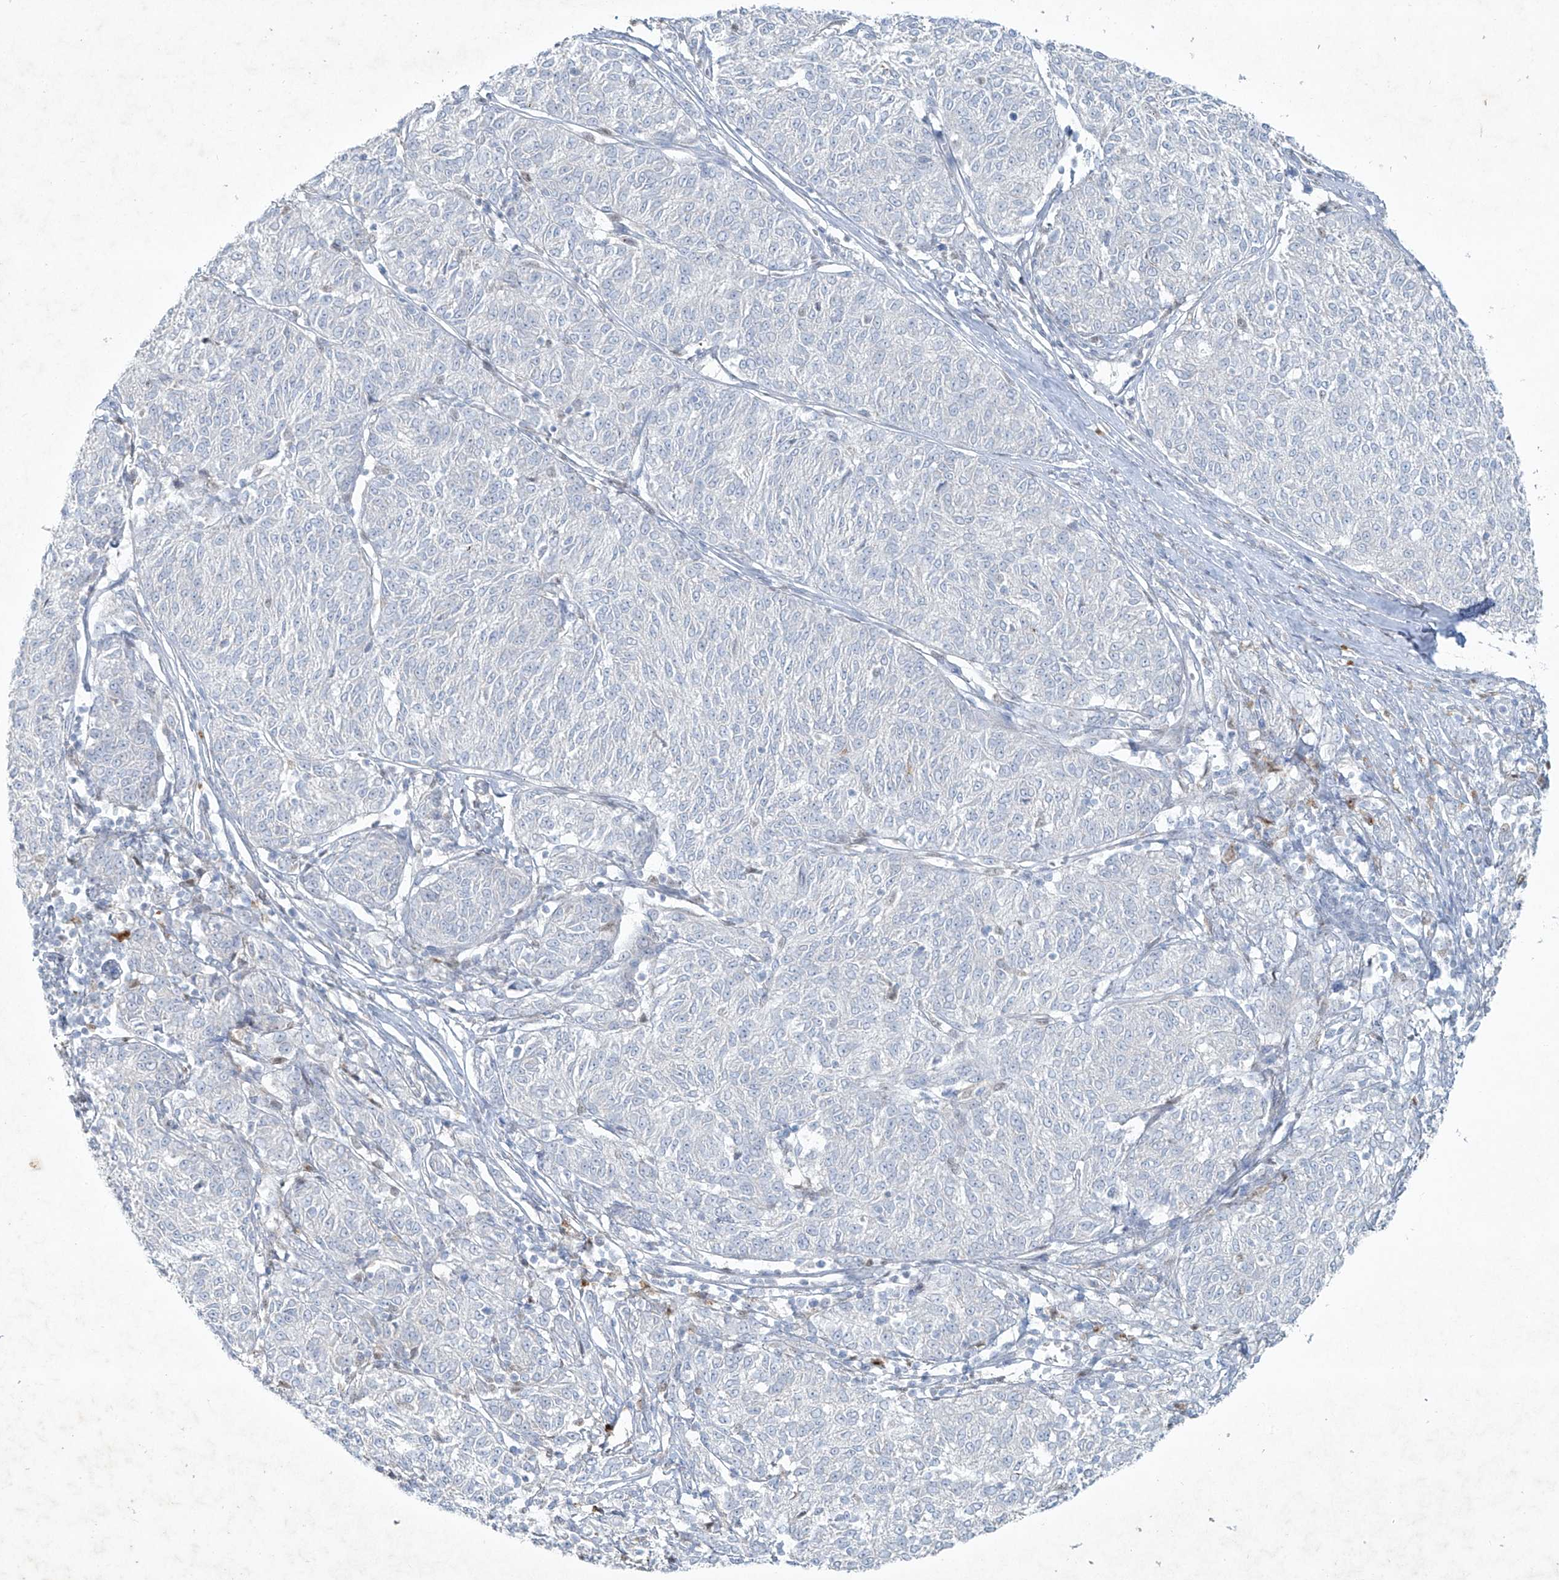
{"staining": {"intensity": "negative", "quantity": "none", "location": "none"}, "tissue": "melanoma", "cell_type": "Tumor cells", "image_type": "cancer", "snomed": [{"axis": "morphology", "description": "Malignant melanoma, NOS"}, {"axis": "topography", "description": "Skin"}], "caption": "Image shows no protein staining in tumor cells of malignant melanoma tissue.", "gene": "TUBE1", "patient": {"sex": "female", "age": 72}}